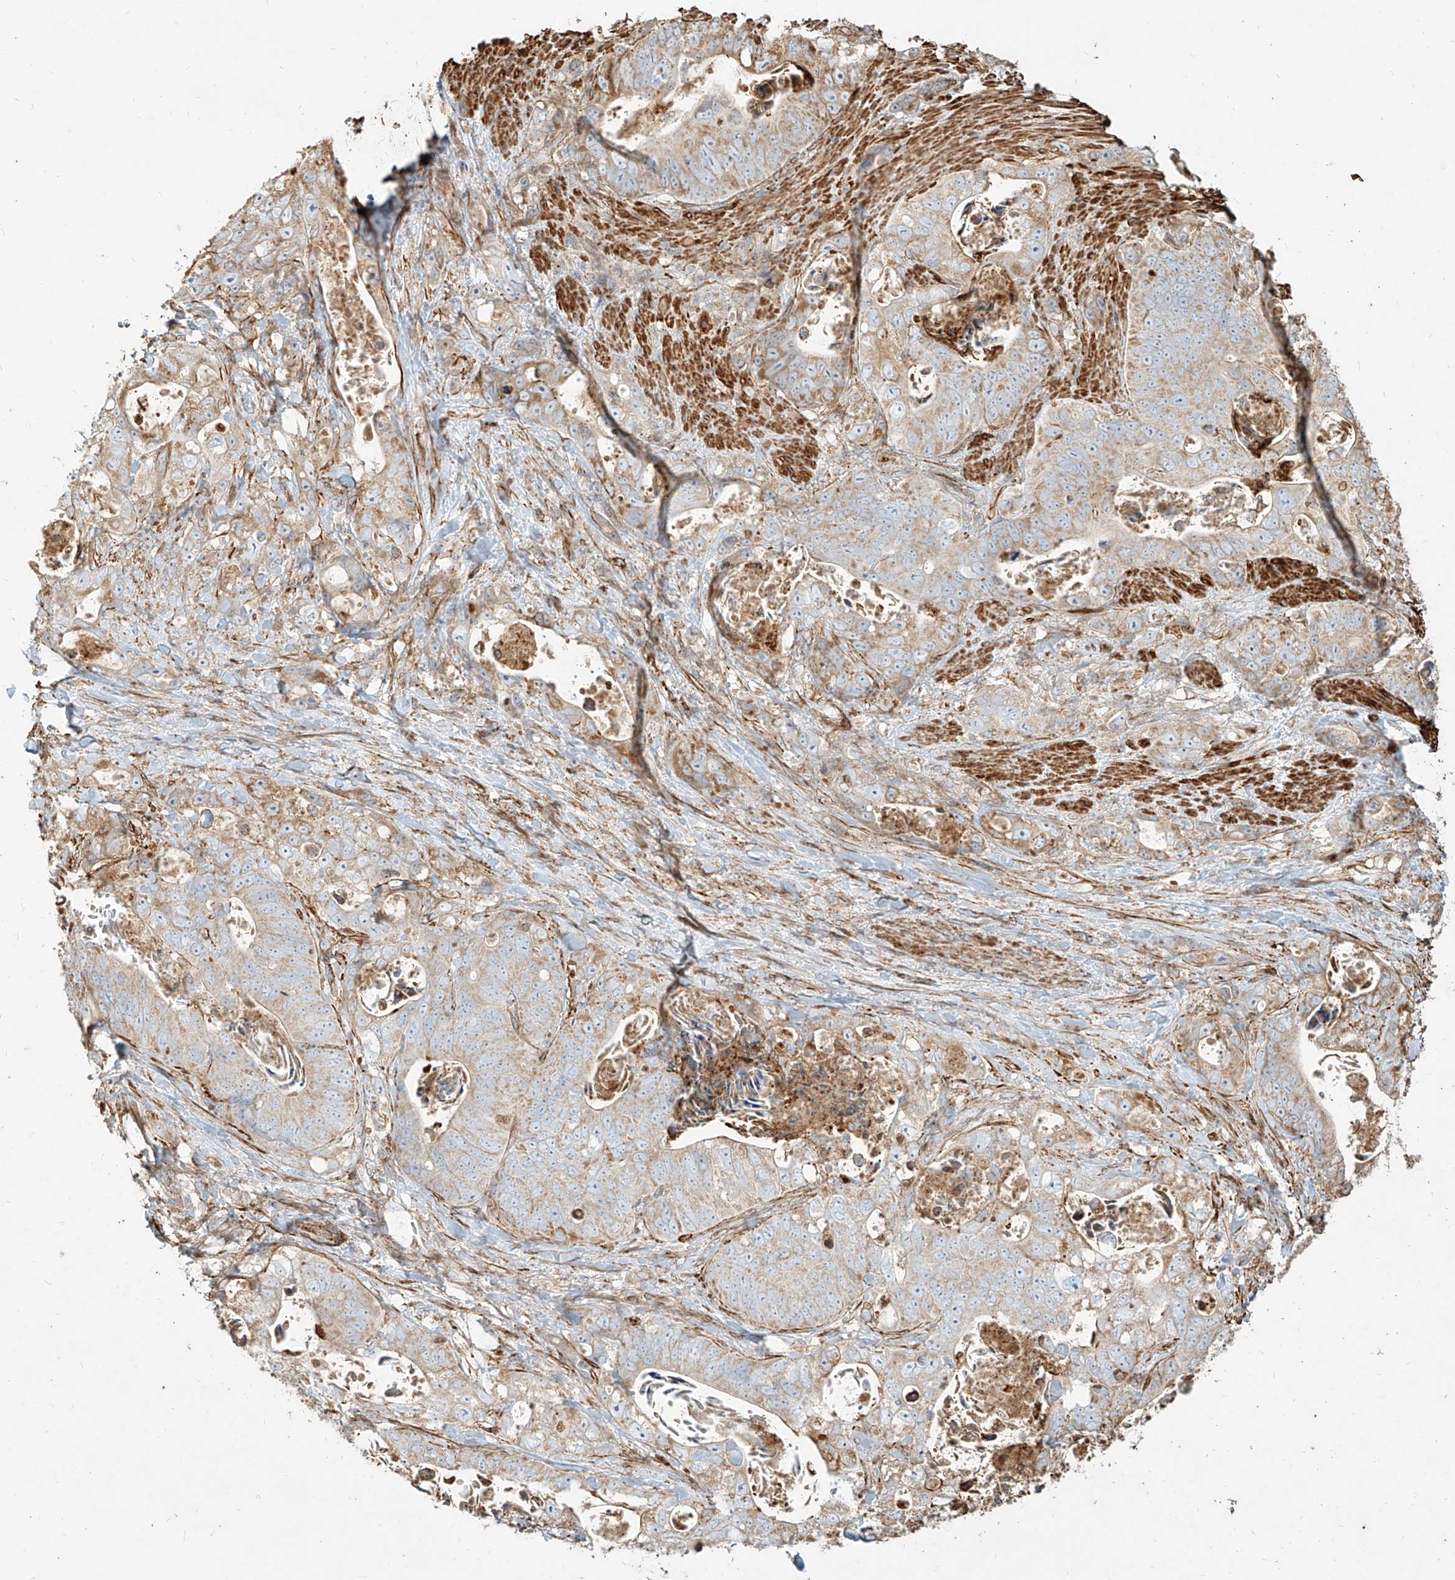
{"staining": {"intensity": "weak", "quantity": ">75%", "location": "cytoplasmic/membranous"}, "tissue": "stomach cancer", "cell_type": "Tumor cells", "image_type": "cancer", "snomed": [{"axis": "morphology", "description": "Normal tissue, NOS"}, {"axis": "morphology", "description": "Adenocarcinoma, NOS"}, {"axis": "topography", "description": "Stomach"}], "caption": "IHC of stomach cancer demonstrates low levels of weak cytoplasmic/membranous staining in about >75% of tumor cells.", "gene": "MTX2", "patient": {"sex": "female", "age": 89}}